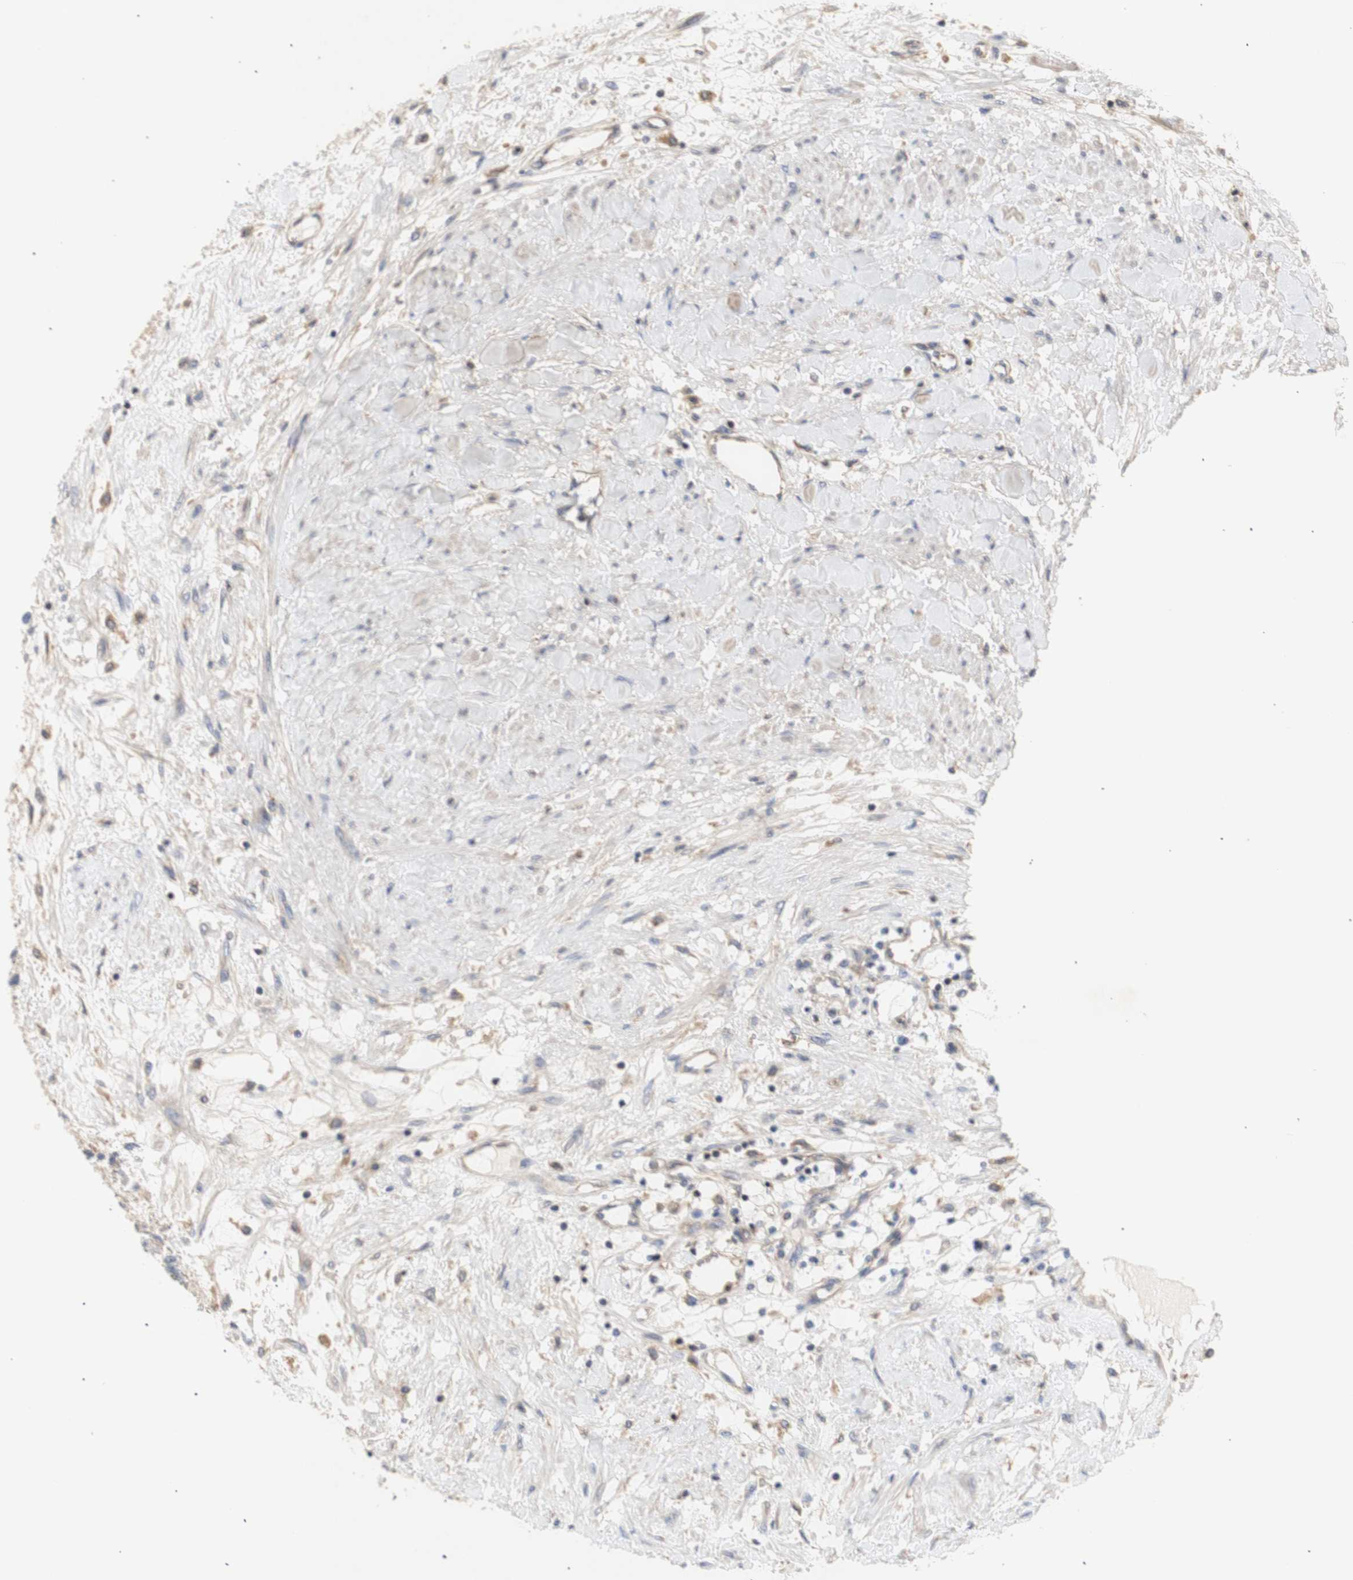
{"staining": {"intensity": "negative", "quantity": "none", "location": "none"}, "tissue": "renal cancer", "cell_type": "Tumor cells", "image_type": "cancer", "snomed": [{"axis": "morphology", "description": "Adenocarcinoma, NOS"}, {"axis": "topography", "description": "Kidney"}], "caption": "There is no significant expression in tumor cells of renal cancer.", "gene": "IKBKG", "patient": {"sex": "male", "age": 68}}